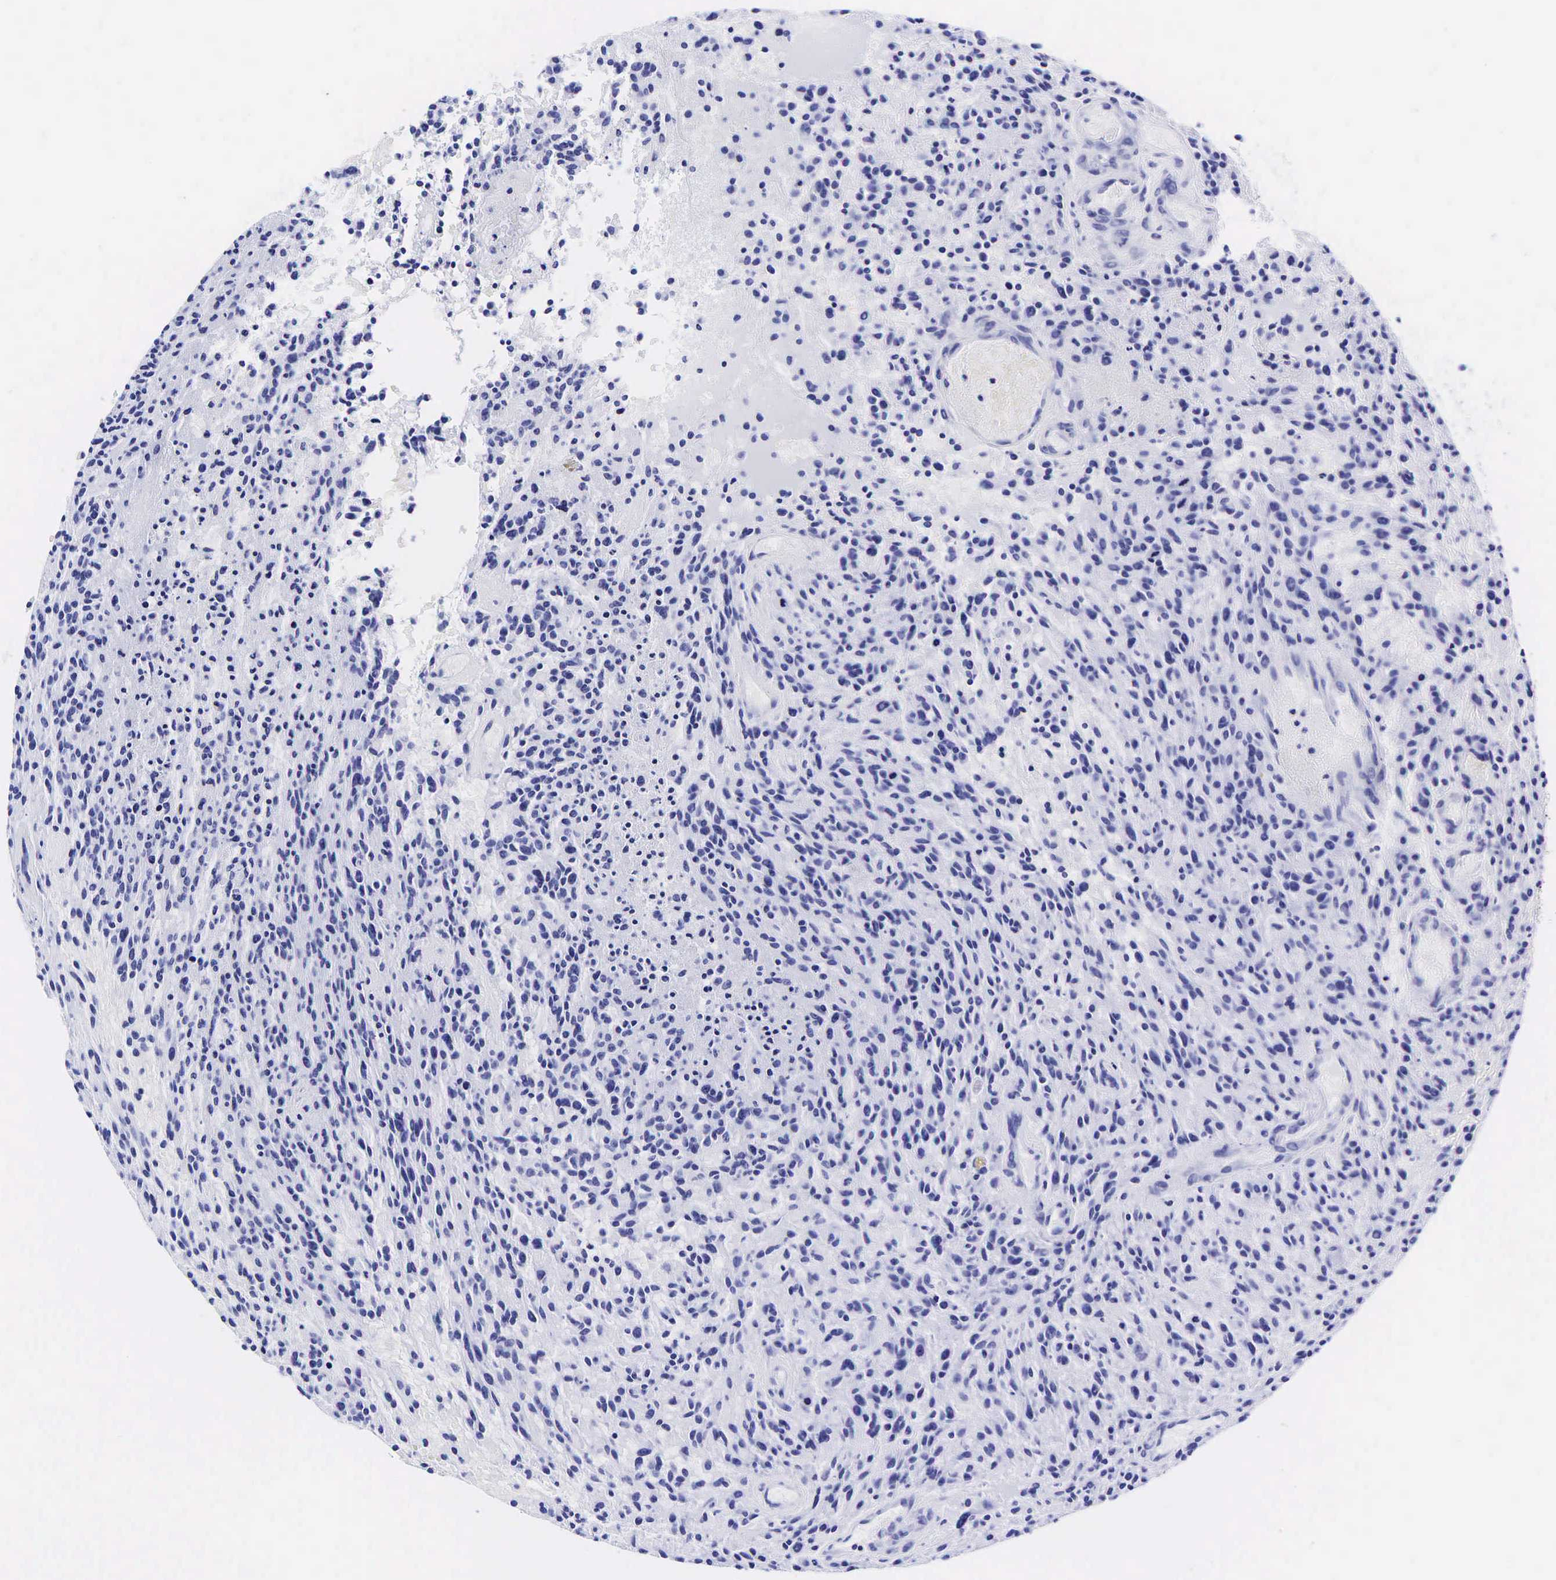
{"staining": {"intensity": "negative", "quantity": "none", "location": "none"}, "tissue": "glioma", "cell_type": "Tumor cells", "image_type": "cancer", "snomed": [{"axis": "morphology", "description": "Glioma, malignant, High grade"}, {"axis": "topography", "description": "Brain"}], "caption": "An image of high-grade glioma (malignant) stained for a protein demonstrates no brown staining in tumor cells.", "gene": "GAST", "patient": {"sex": "female", "age": 13}}